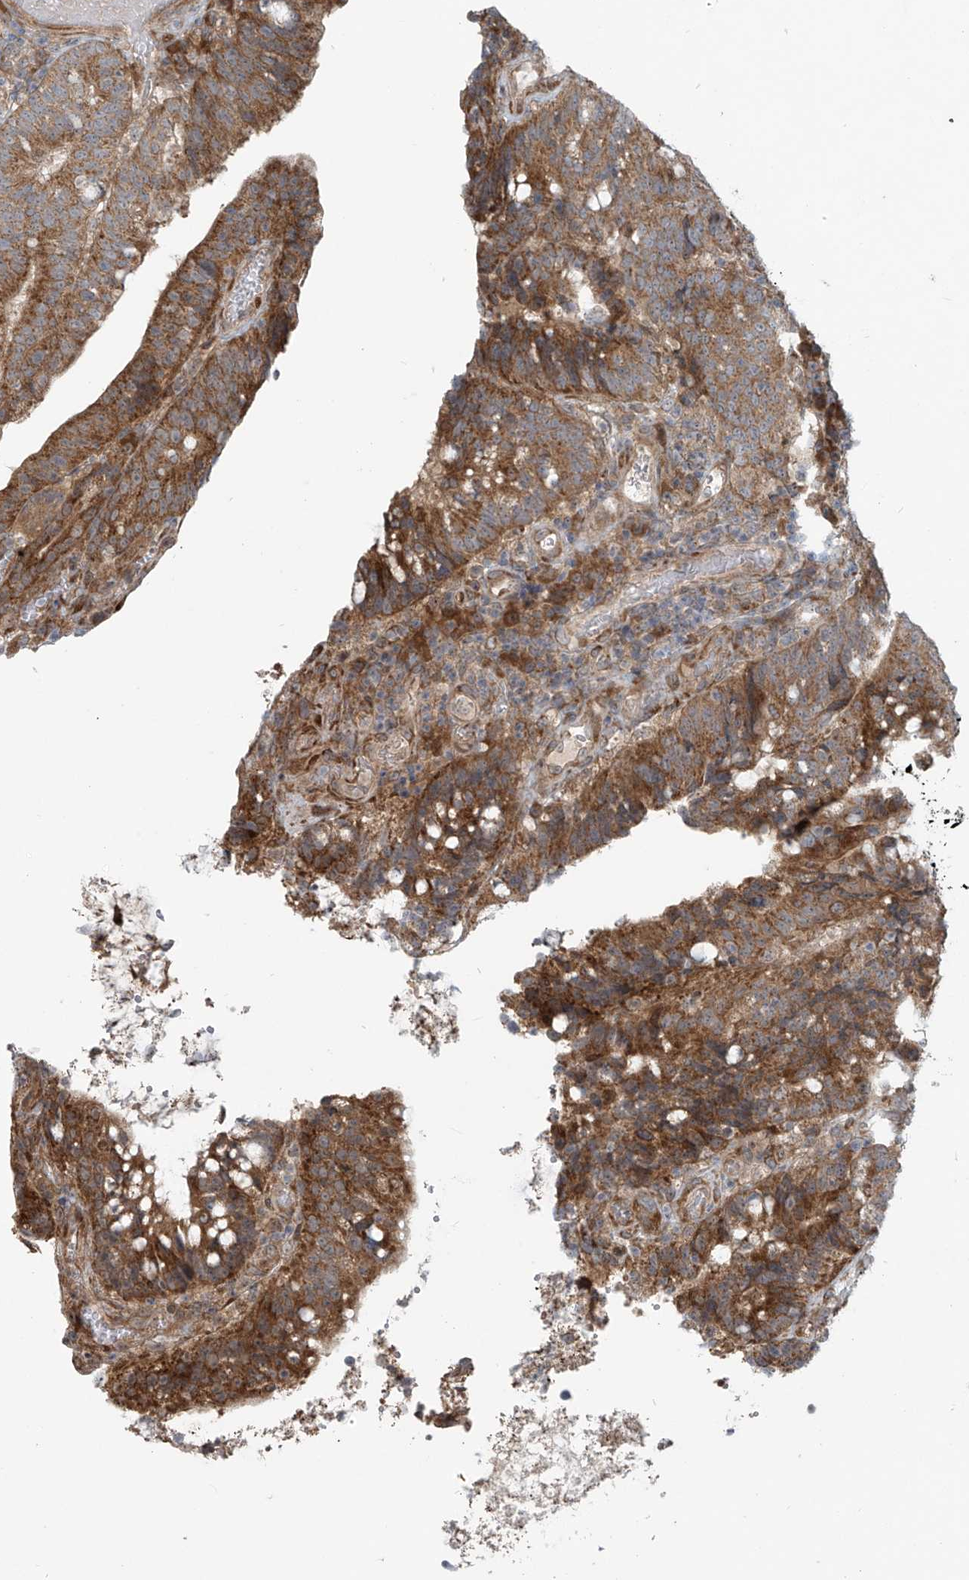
{"staining": {"intensity": "moderate", "quantity": ">75%", "location": "cytoplasmic/membranous"}, "tissue": "colorectal cancer", "cell_type": "Tumor cells", "image_type": "cancer", "snomed": [{"axis": "morphology", "description": "Adenocarcinoma, NOS"}, {"axis": "topography", "description": "Colon"}], "caption": "DAB (3,3'-diaminobenzidine) immunohistochemical staining of adenocarcinoma (colorectal) shows moderate cytoplasmic/membranous protein expression in about >75% of tumor cells.", "gene": "KATNIP", "patient": {"sex": "female", "age": 66}}